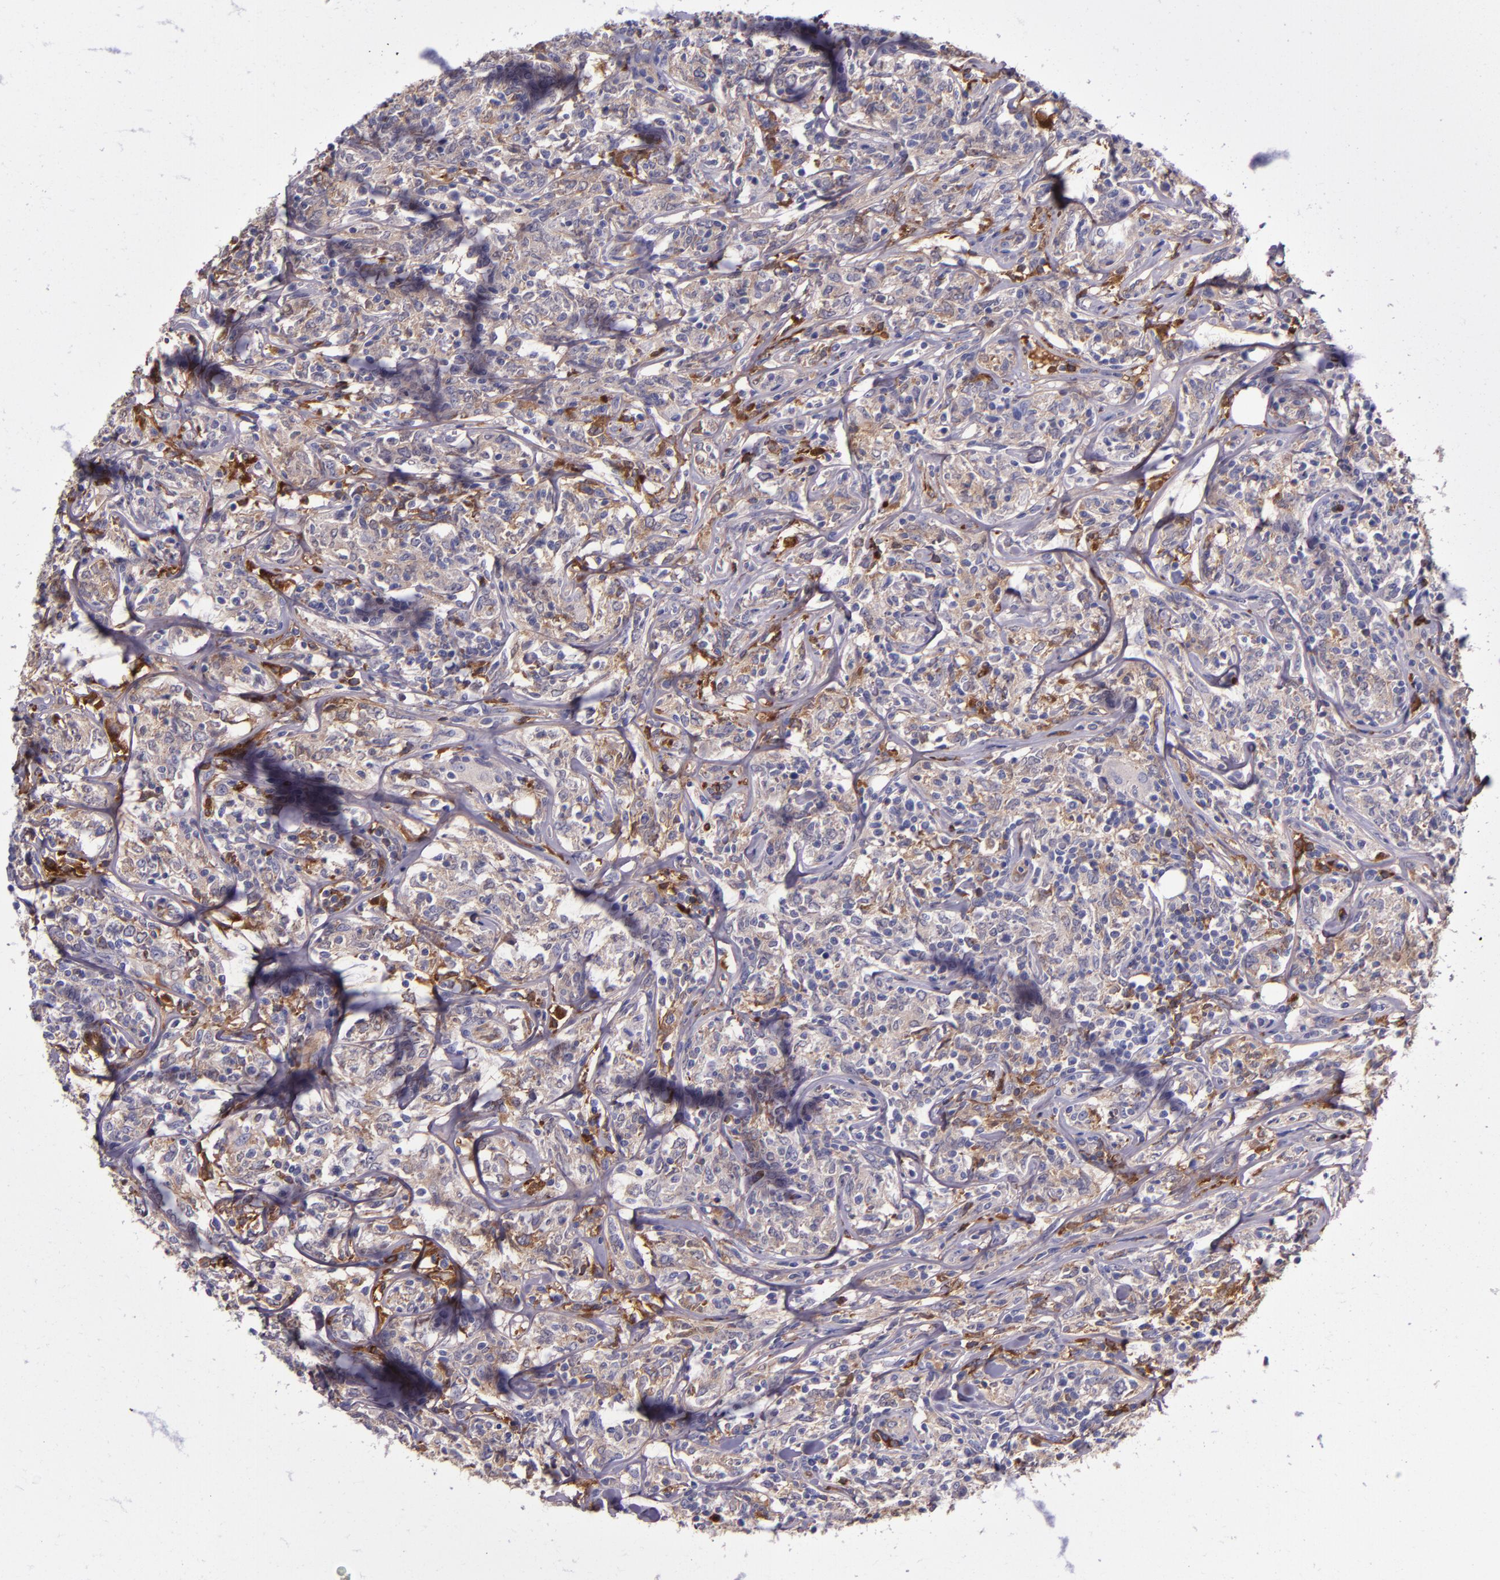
{"staining": {"intensity": "weak", "quantity": "25%-75%", "location": "cytoplasmic/membranous"}, "tissue": "lymphoma", "cell_type": "Tumor cells", "image_type": "cancer", "snomed": [{"axis": "morphology", "description": "Malignant lymphoma, non-Hodgkin's type, High grade"}, {"axis": "topography", "description": "Lymph node"}], "caption": "Immunohistochemistry (IHC) staining of malignant lymphoma, non-Hodgkin's type (high-grade), which reveals low levels of weak cytoplasmic/membranous positivity in approximately 25%-75% of tumor cells indicating weak cytoplasmic/membranous protein staining. The staining was performed using DAB (brown) for protein detection and nuclei were counterstained in hematoxylin (blue).", "gene": "CLEC3B", "patient": {"sex": "female", "age": 84}}